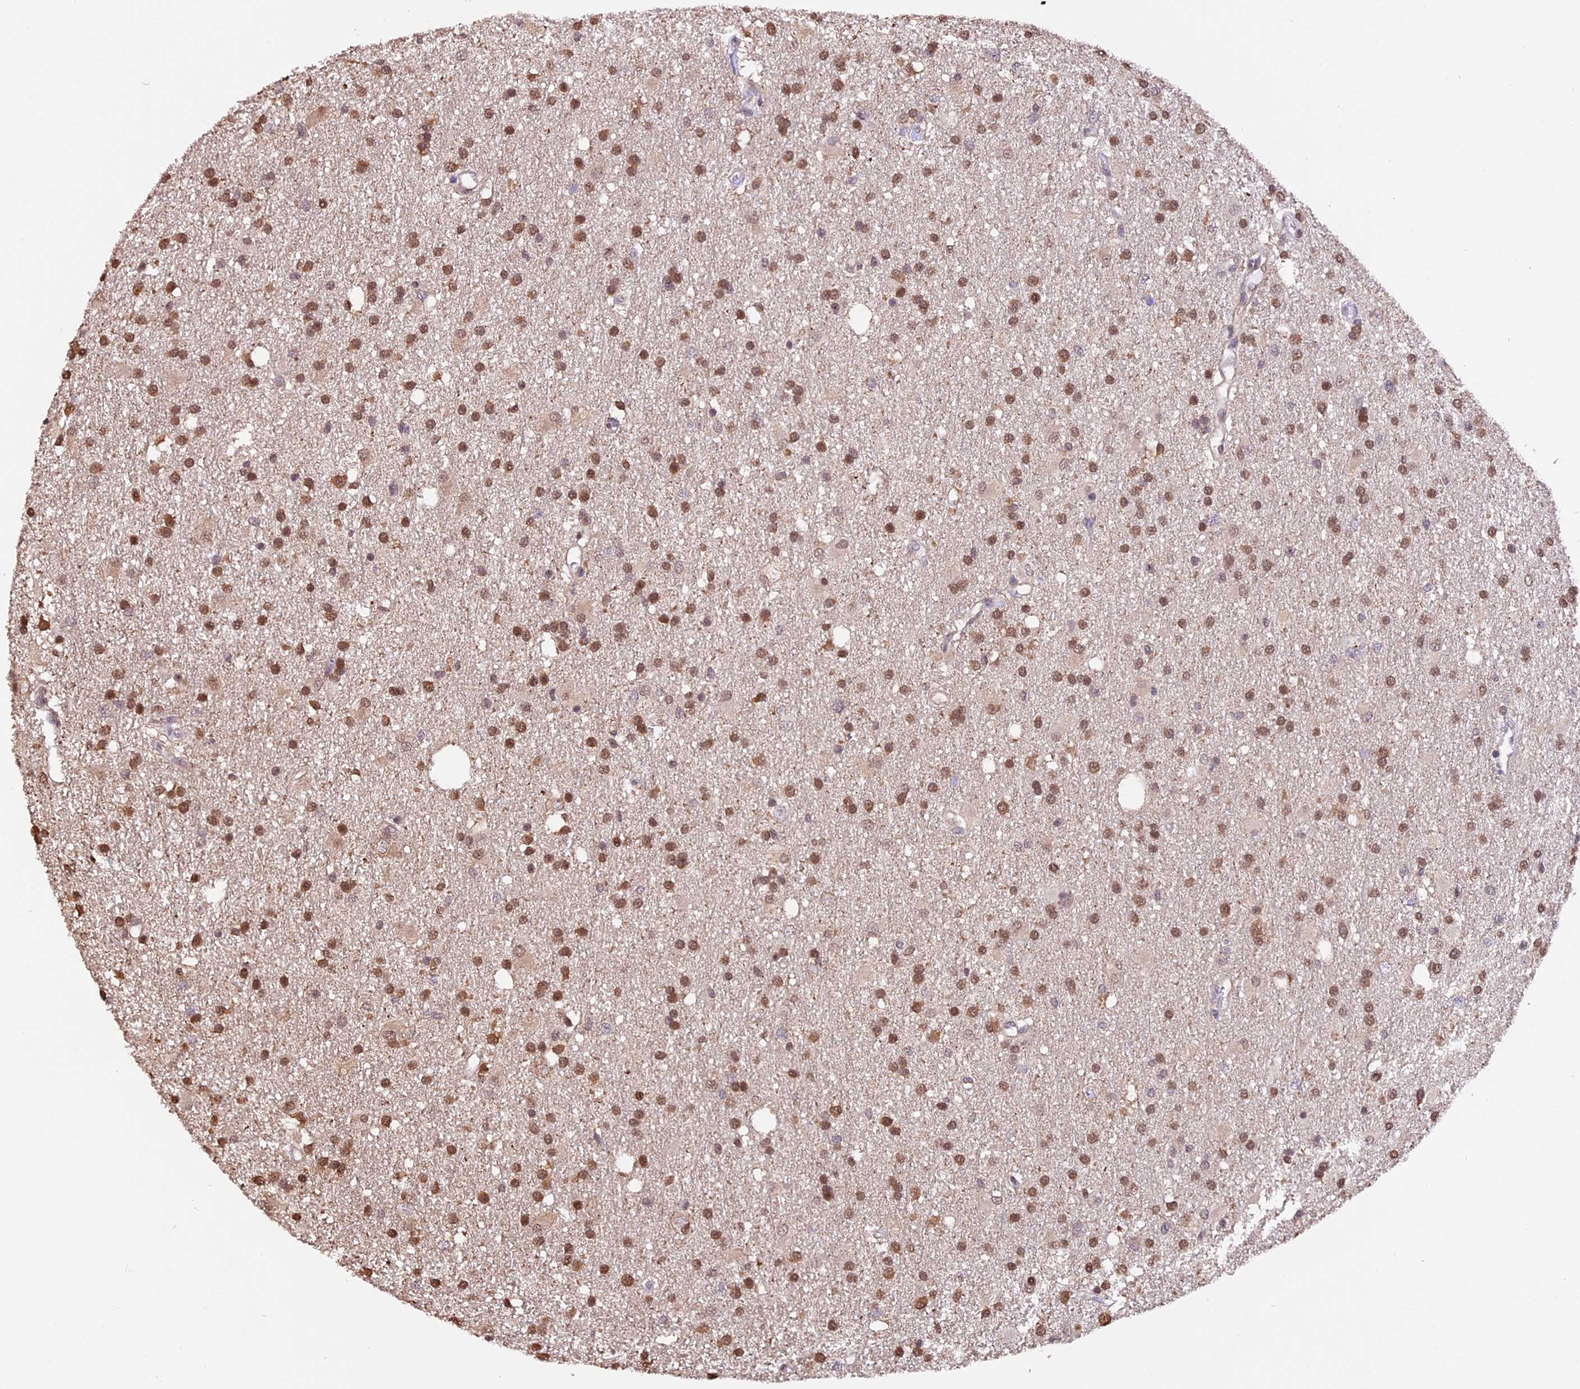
{"staining": {"intensity": "moderate", "quantity": ">75%", "location": "cytoplasmic/membranous,nuclear"}, "tissue": "glioma", "cell_type": "Tumor cells", "image_type": "cancer", "snomed": [{"axis": "morphology", "description": "Glioma, malignant, High grade"}, {"axis": "topography", "description": "Brain"}], "caption": "Immunohistochemical staining of glioma demonstrates medium levels of moderate cytoplasmic/membranous and nuclear expression in approximately >75% of tumor cells.", "gene": "HERPUD1", "patient": {"sex": "male", "age": 77}}